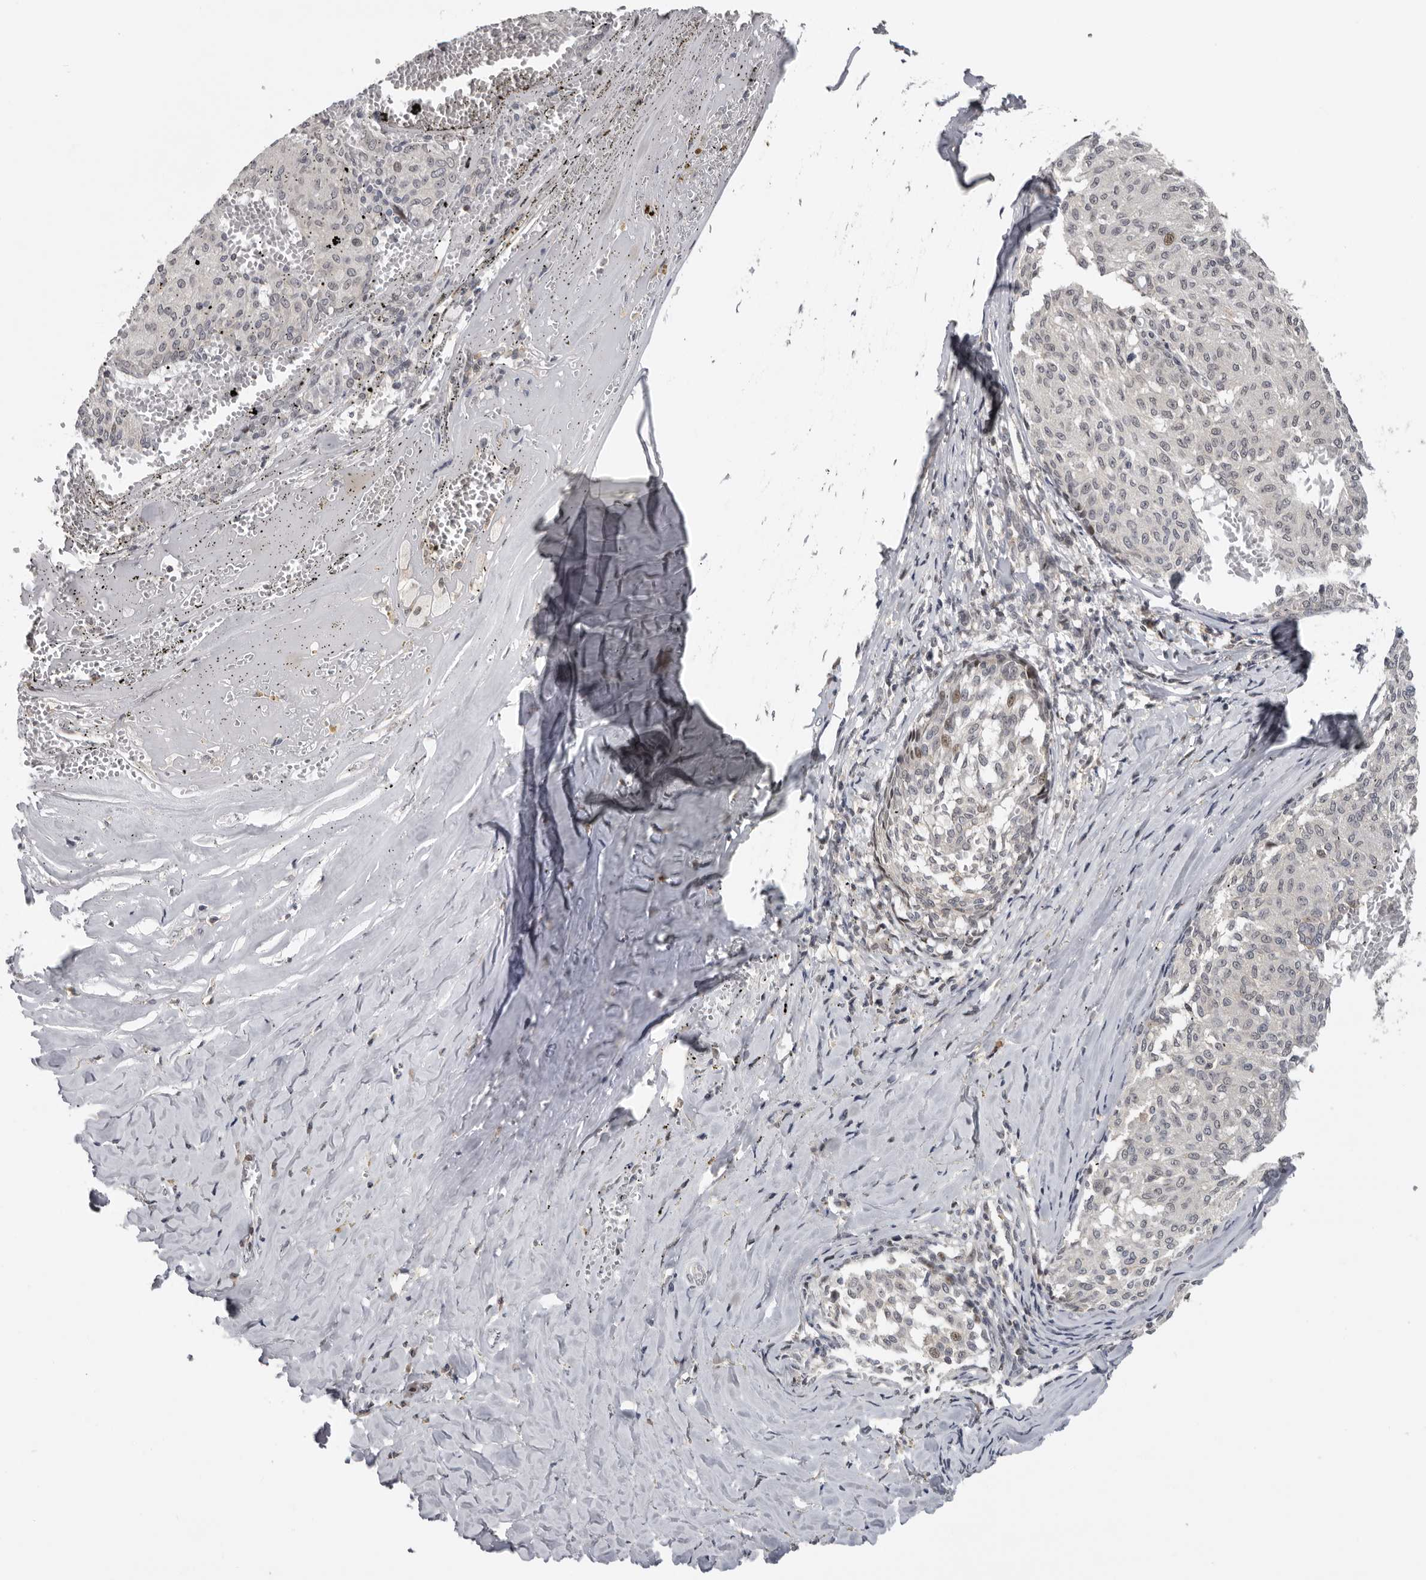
{"staining": {"intensity": "negative", "quantity": "none", "location": "none"}, "tissue": "melanoma", "cell_type": "Tumor cells", "image_type": "cancer", "snomed": [{"axis": "morphology", "description": "Malignant melanoma, NOS"}, {"axis": "topography", "description": "Skin"}], "caption": "Histopathology image shows no protein expression in tumor cells of melanoma tissue.", "gene": "KIF2B", "patient": {"sex": "female", "age": 72}}